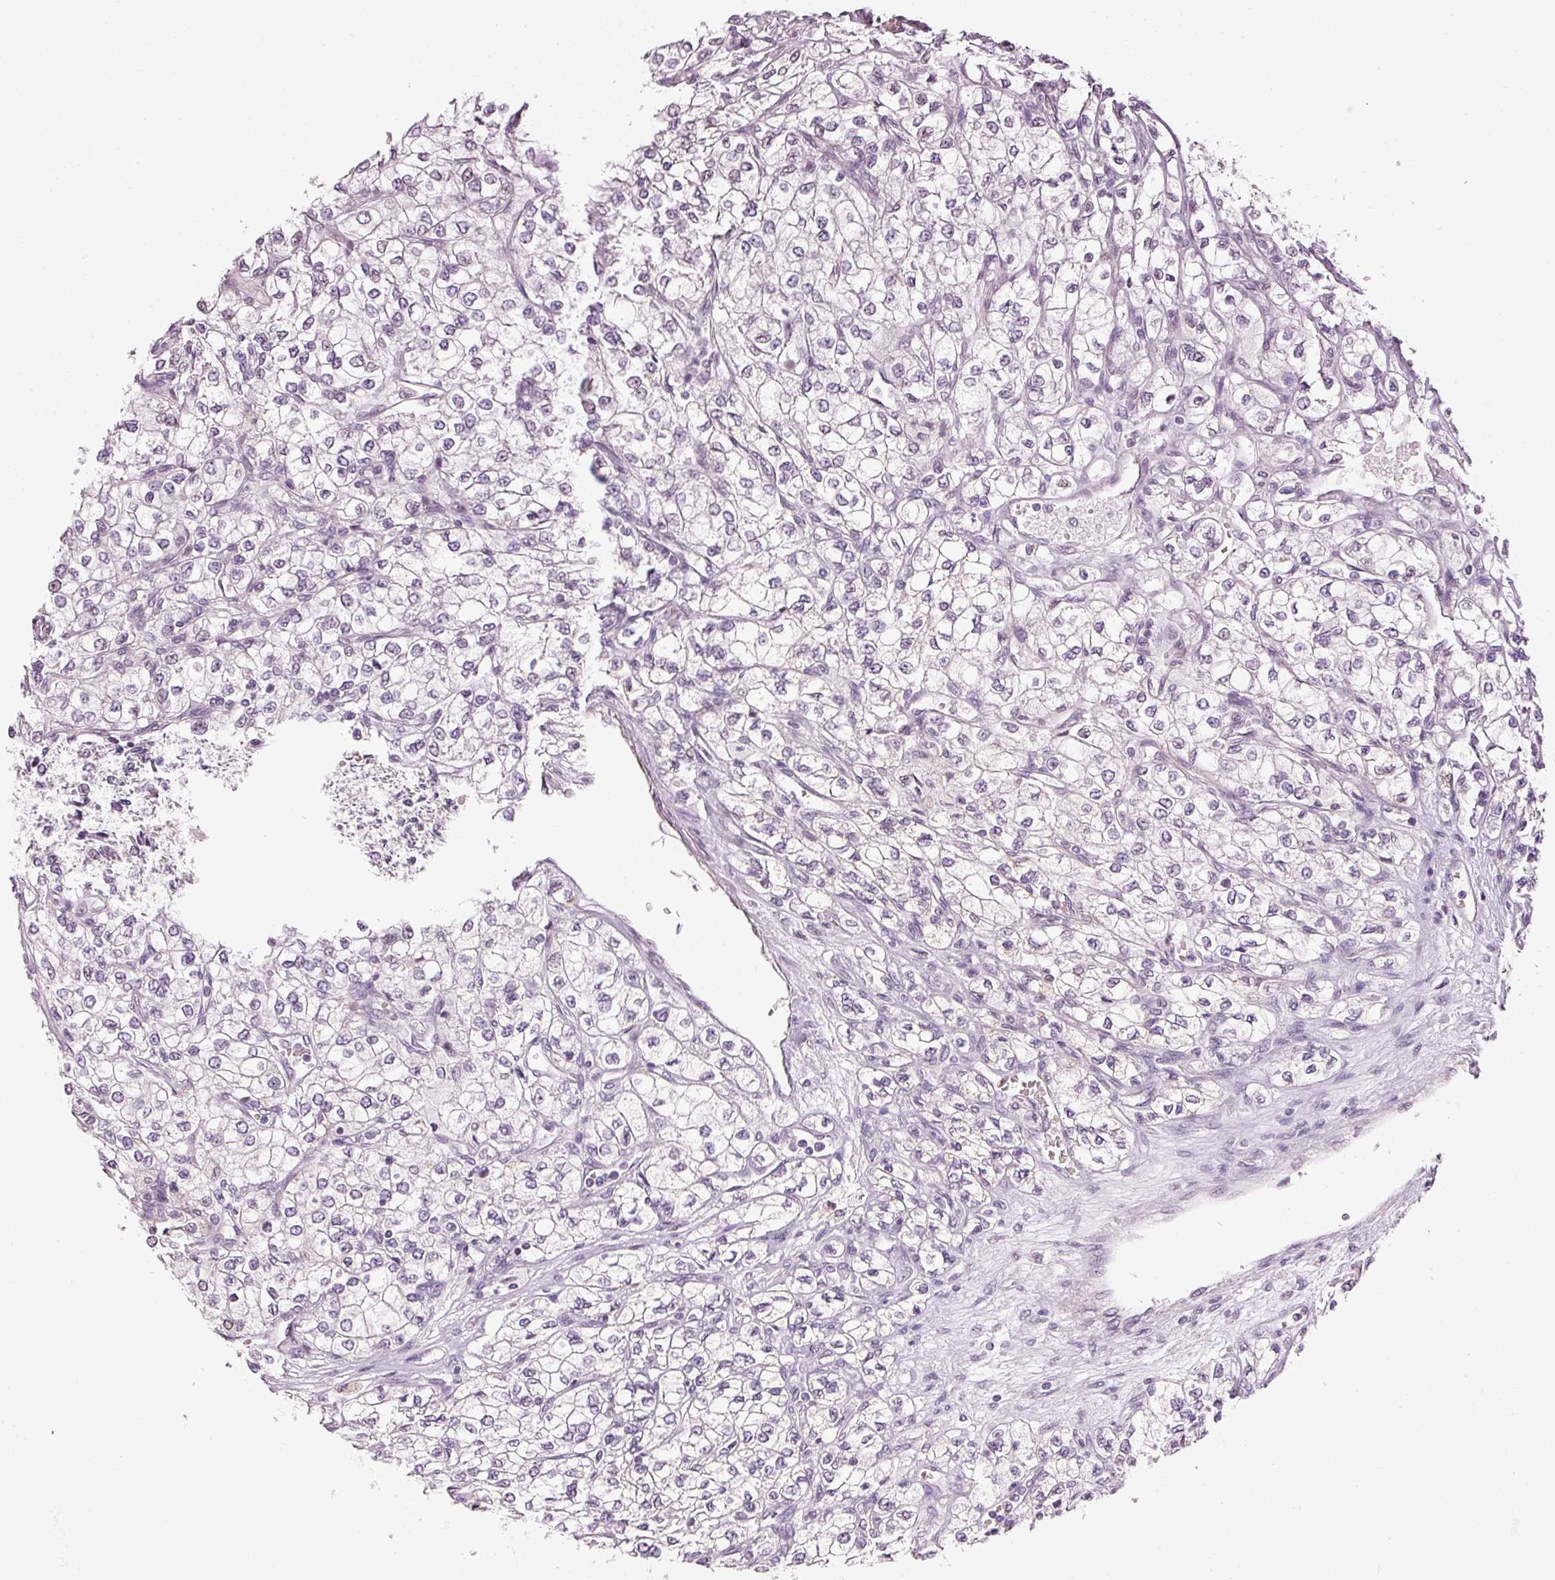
{"staining": {"intensity": "moderate", "quantity": "<25%", "location": "cytoplasmic/membranous"}, "tissue": "renal cancer", "cell_type": "Tumor cells", "image_type": "cancer", "snomed": [{"axis": "morphology", "description": "Adenocarcinoma, NOS"}, {"axis": "topography", "description": "Kidney"}], "caption": "A low amount of moderate cytoplasmic/membranous expression is seen in approximately <25% of tumor cells in renal cancer tissue. The protein is shown in brown color, while the nuclei are stained blue.", "gene": "NRDE2", "patient": {"sex": "male", "age": 80}}